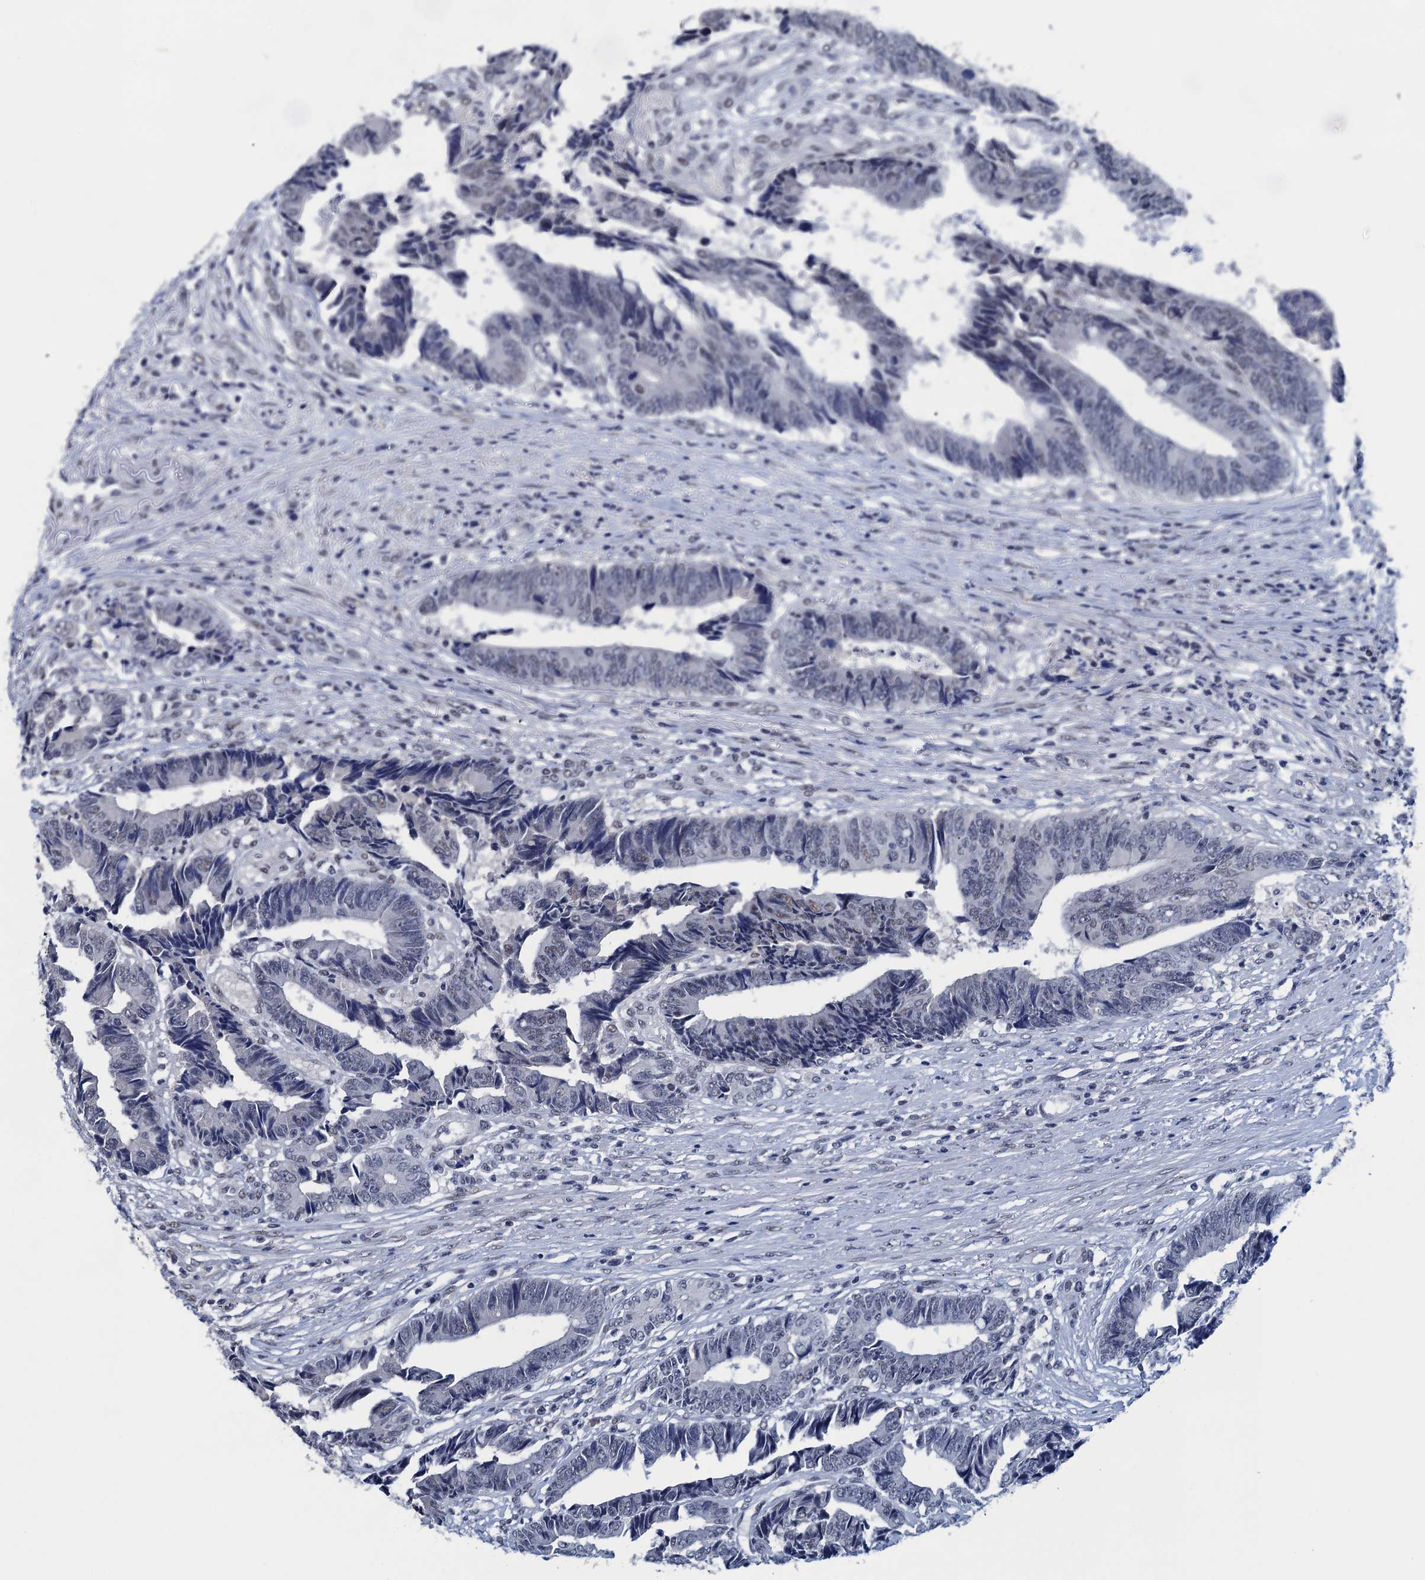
{"staining": {"intensity": "negative", "quantity": "none", "location": "none"}, "tissue": "colorectal cancer", "cell_type": "Tumor cells", "image_type": "cancer", "snomed": [{"axis": "morphology", "description": "Adenocarcinoma, NOS"}, {"axis": "topography", "description": "Rectum"}], "caption": "Protein analysis of colorectal adenocarcinoma reveals no significant expression in tumor cells.", "gene": "FNBP4", "patient": {"sex": "male", "age": 84}}